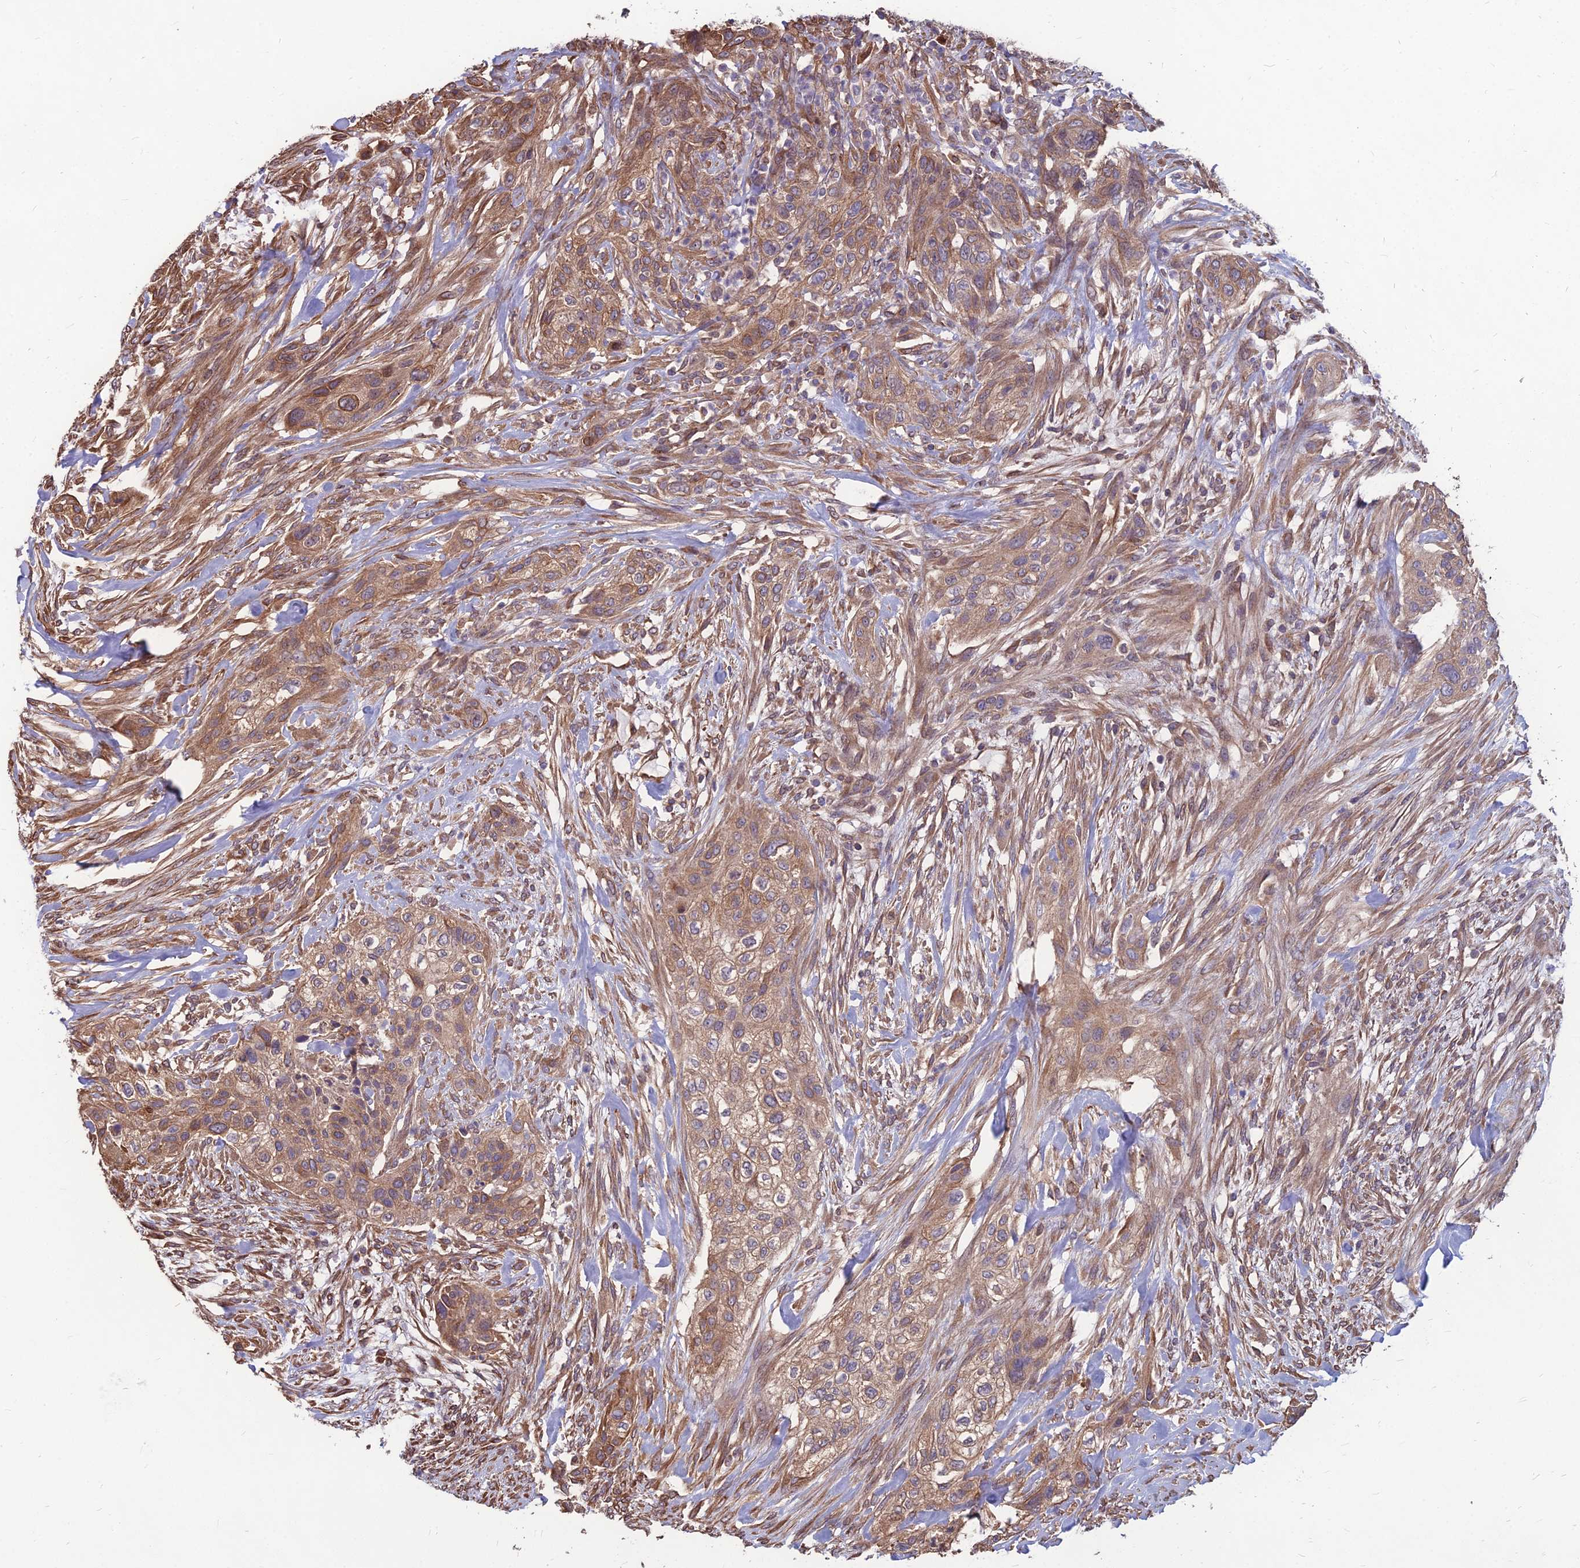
{"staining": {"intensity": "moderate", "quantity": ">75%", "location": "cytoplasmic/membranous"}, "tissue": "urothelial cancer", "cell_type": "Tumor cells", "image_type": "cancer", "snomed": [{"axis": "morphology", "description": "Urothelial carcinoma, High grade"}, {"axis": "topography", "description": "Urinary bladder"}], "caption": "Moderate cytoplasmic/membranous positivity for a protein is appreciated in about >75% of tumor cells of high-grade urothelial carcinoma using IHC.", "gene": "LSM6", "patient": {"sex": "male", "age": 35}}